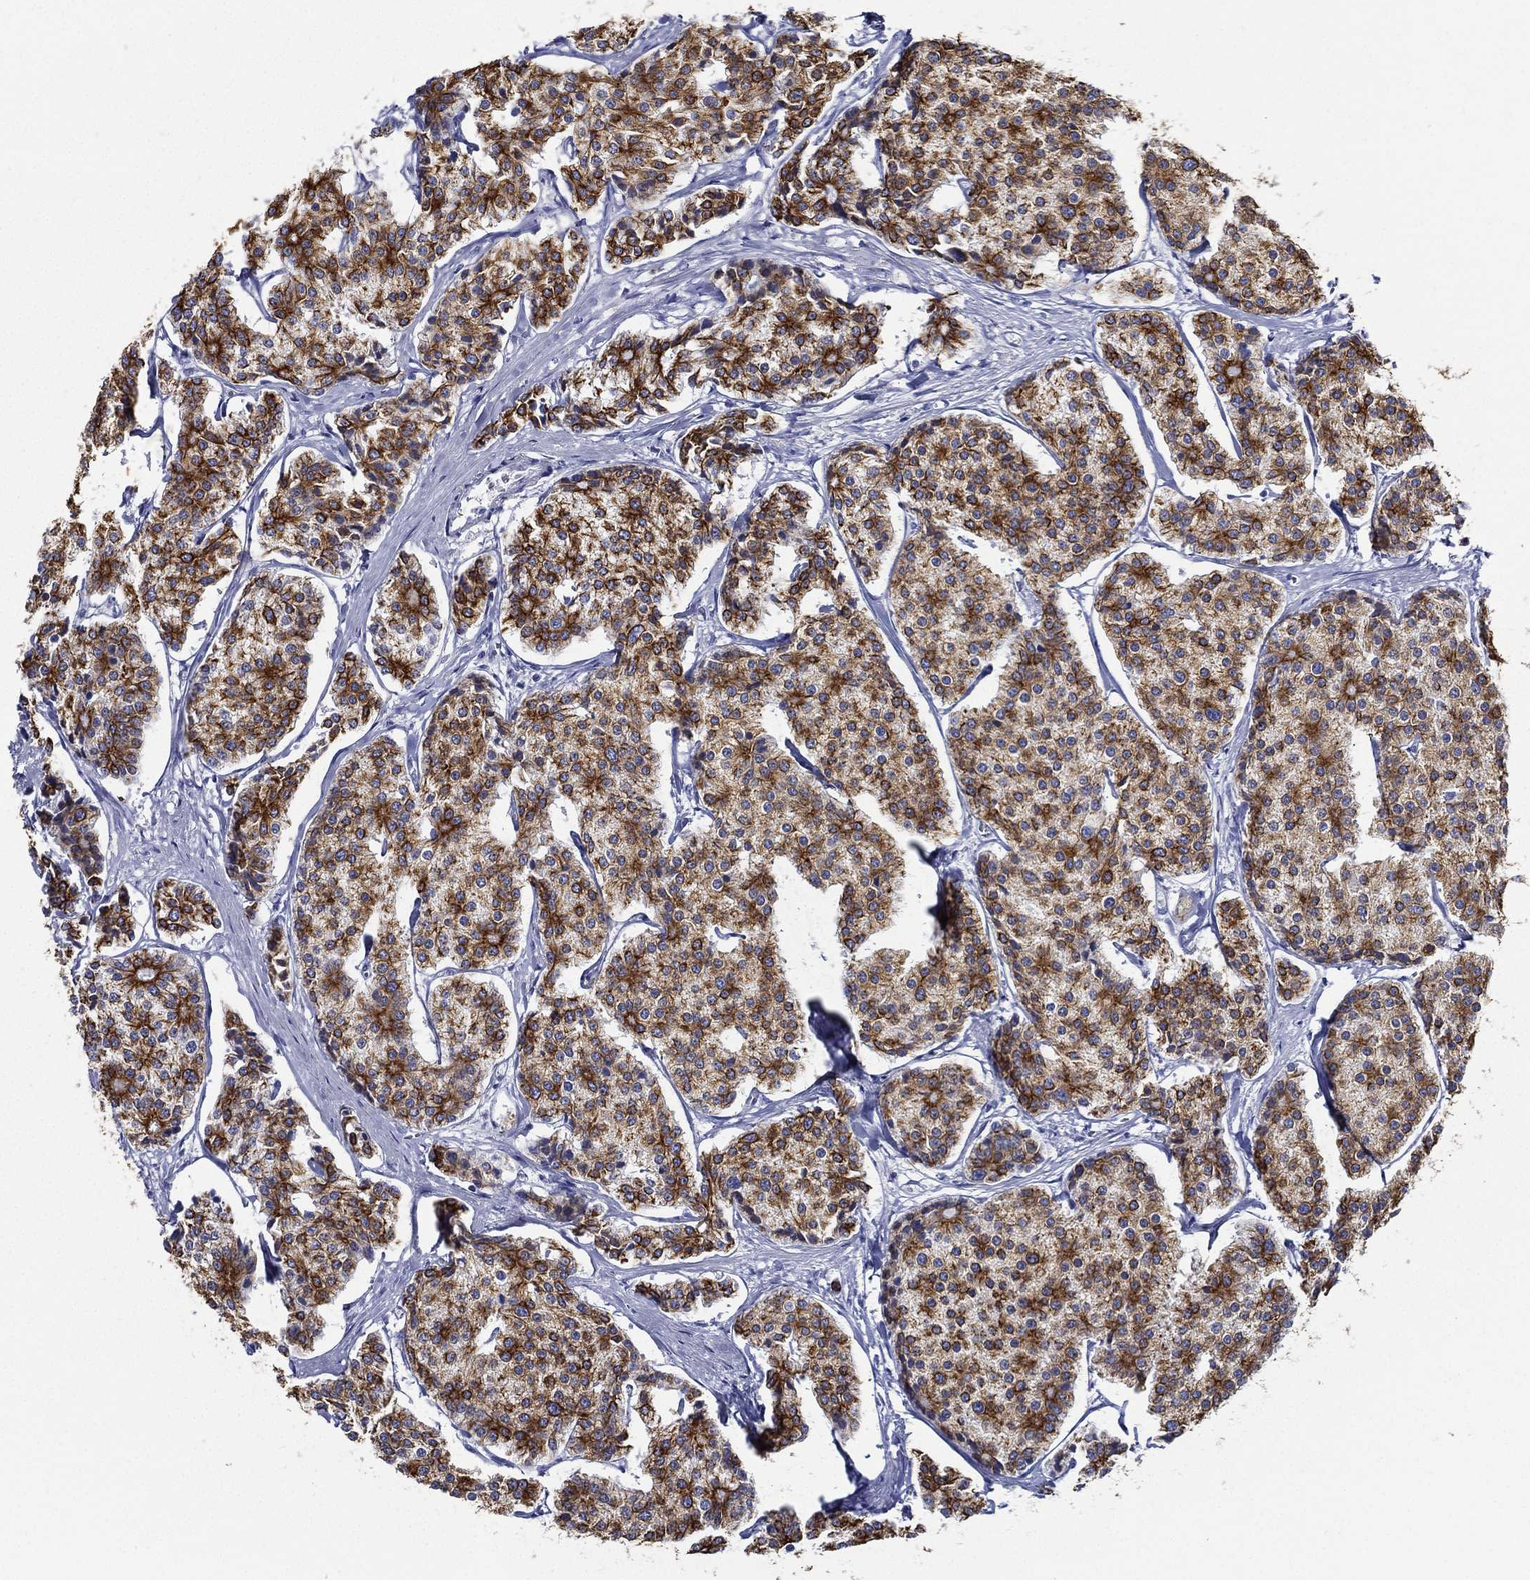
{"staining": {"intensity": "strong", "quantity": ">75%", "location": "cytoplasmic/membranous"}, "tissue": "carcinoid", "cell_type": "Tumor cells", "image_type": "cancer", "snomed": [{"axis": "morphology", "description": "Carcinoid, malignant, NOS"}, {"axis": "topography", "description": "Small intestine"}], "caption": "Carcinoid stained with a protein marker reveals strong staining in tumor cells.", "gene": "NEDD9", "patient": {"sex": "female", "age": 65}}